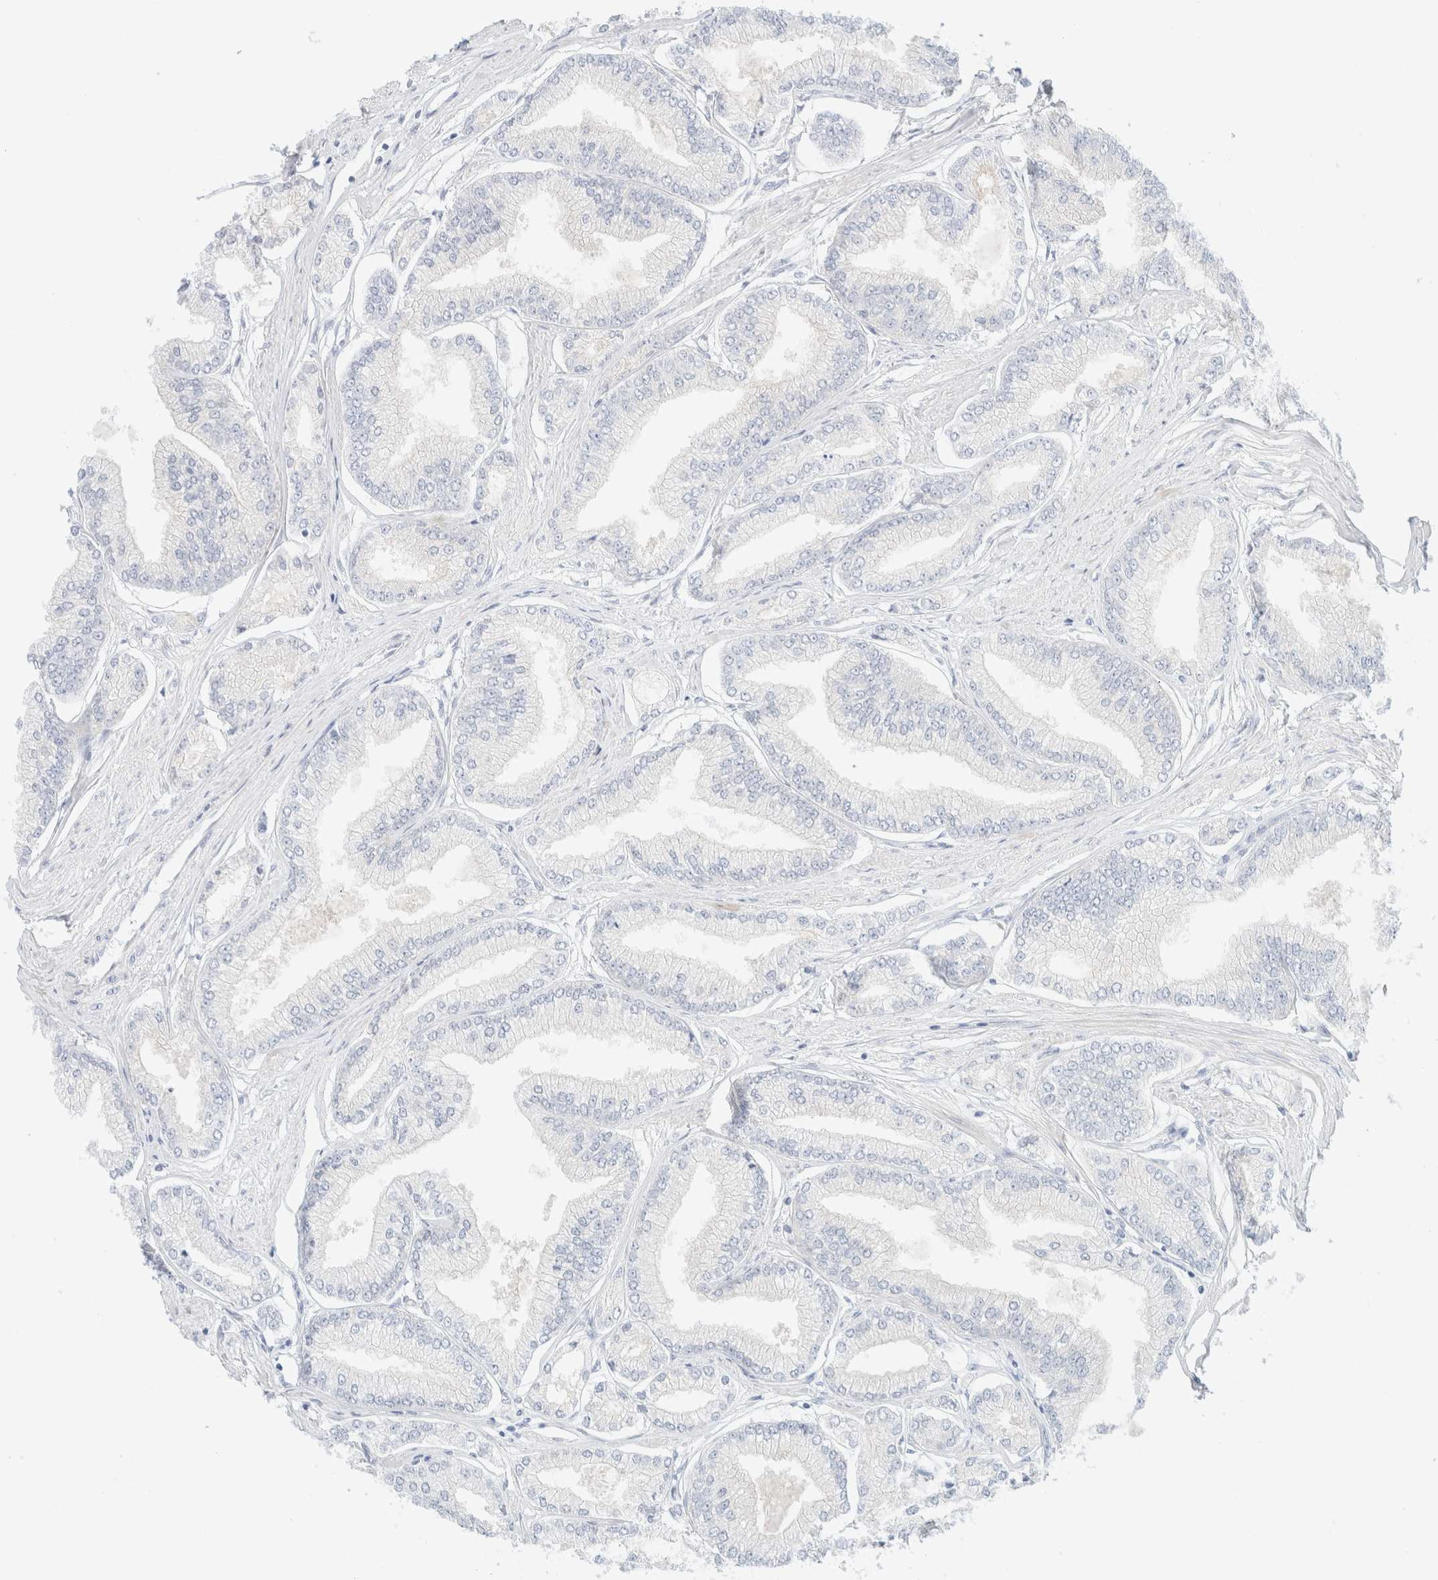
{"staining": {"intensity": "negative", "quantity": "none", "location": "none"}, "tissue": "prostate cancer", "cell_type": "Tumor cells", "image_type": "cancer", "snomed": [{"axis": "morphology", "description": "Adenocarcinoma, Low grade"}, {"axis": "topography", "description": "Prostate"}], "caption": "DAB (3,3'-diaminobenzidine) immunohistochemical staining of prostate cancer displays no significant expression in tumor cells. (Immunohistochemistry (ihc), brightfield microscopy, high magnification).", "gene": "UNC13B", "patient": {"sex": "male", "age": 52}}